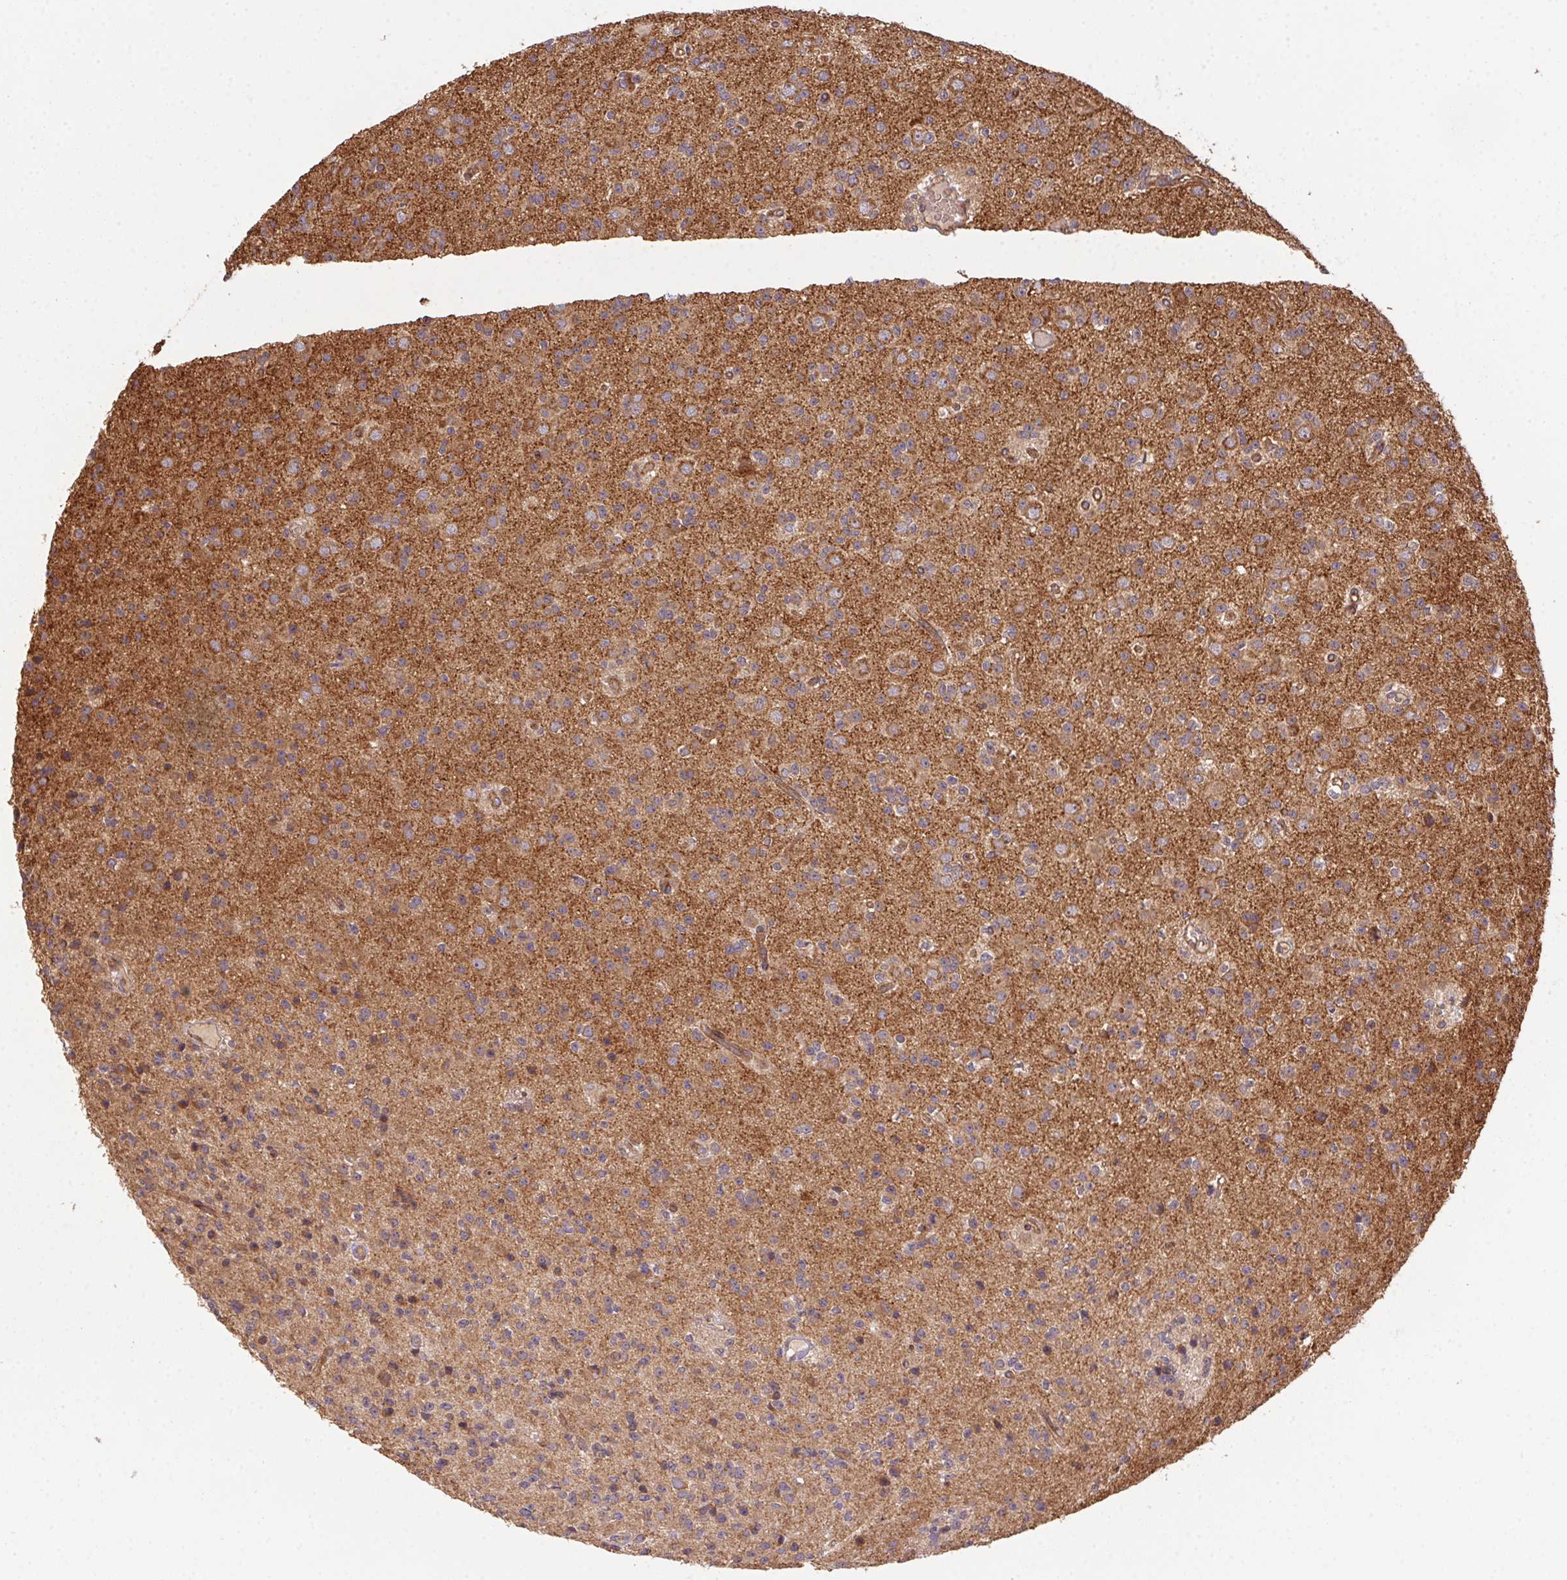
{"staining": {"intensity": "weak", "quantity": "25%-75%", "location": "cytoplasmic/membranous"}, "tissue": "glioma", "cell_type": "Tumor cells", "image_type": "cancer", "snomed": [{"axis": "morphology", "description": "Glioma, malignant, High grade"}, {"axis": "topography", "description": "Brain"}], "caption": "High-power microscopy captured an immunohistochemistry photomicrograph of glioma, revealing weak cytoplasmic/membranous staining in approximately 25%-75% of tumor cells.", "gene": "USE1", "patient": {"sex": "male", "age": 36}}